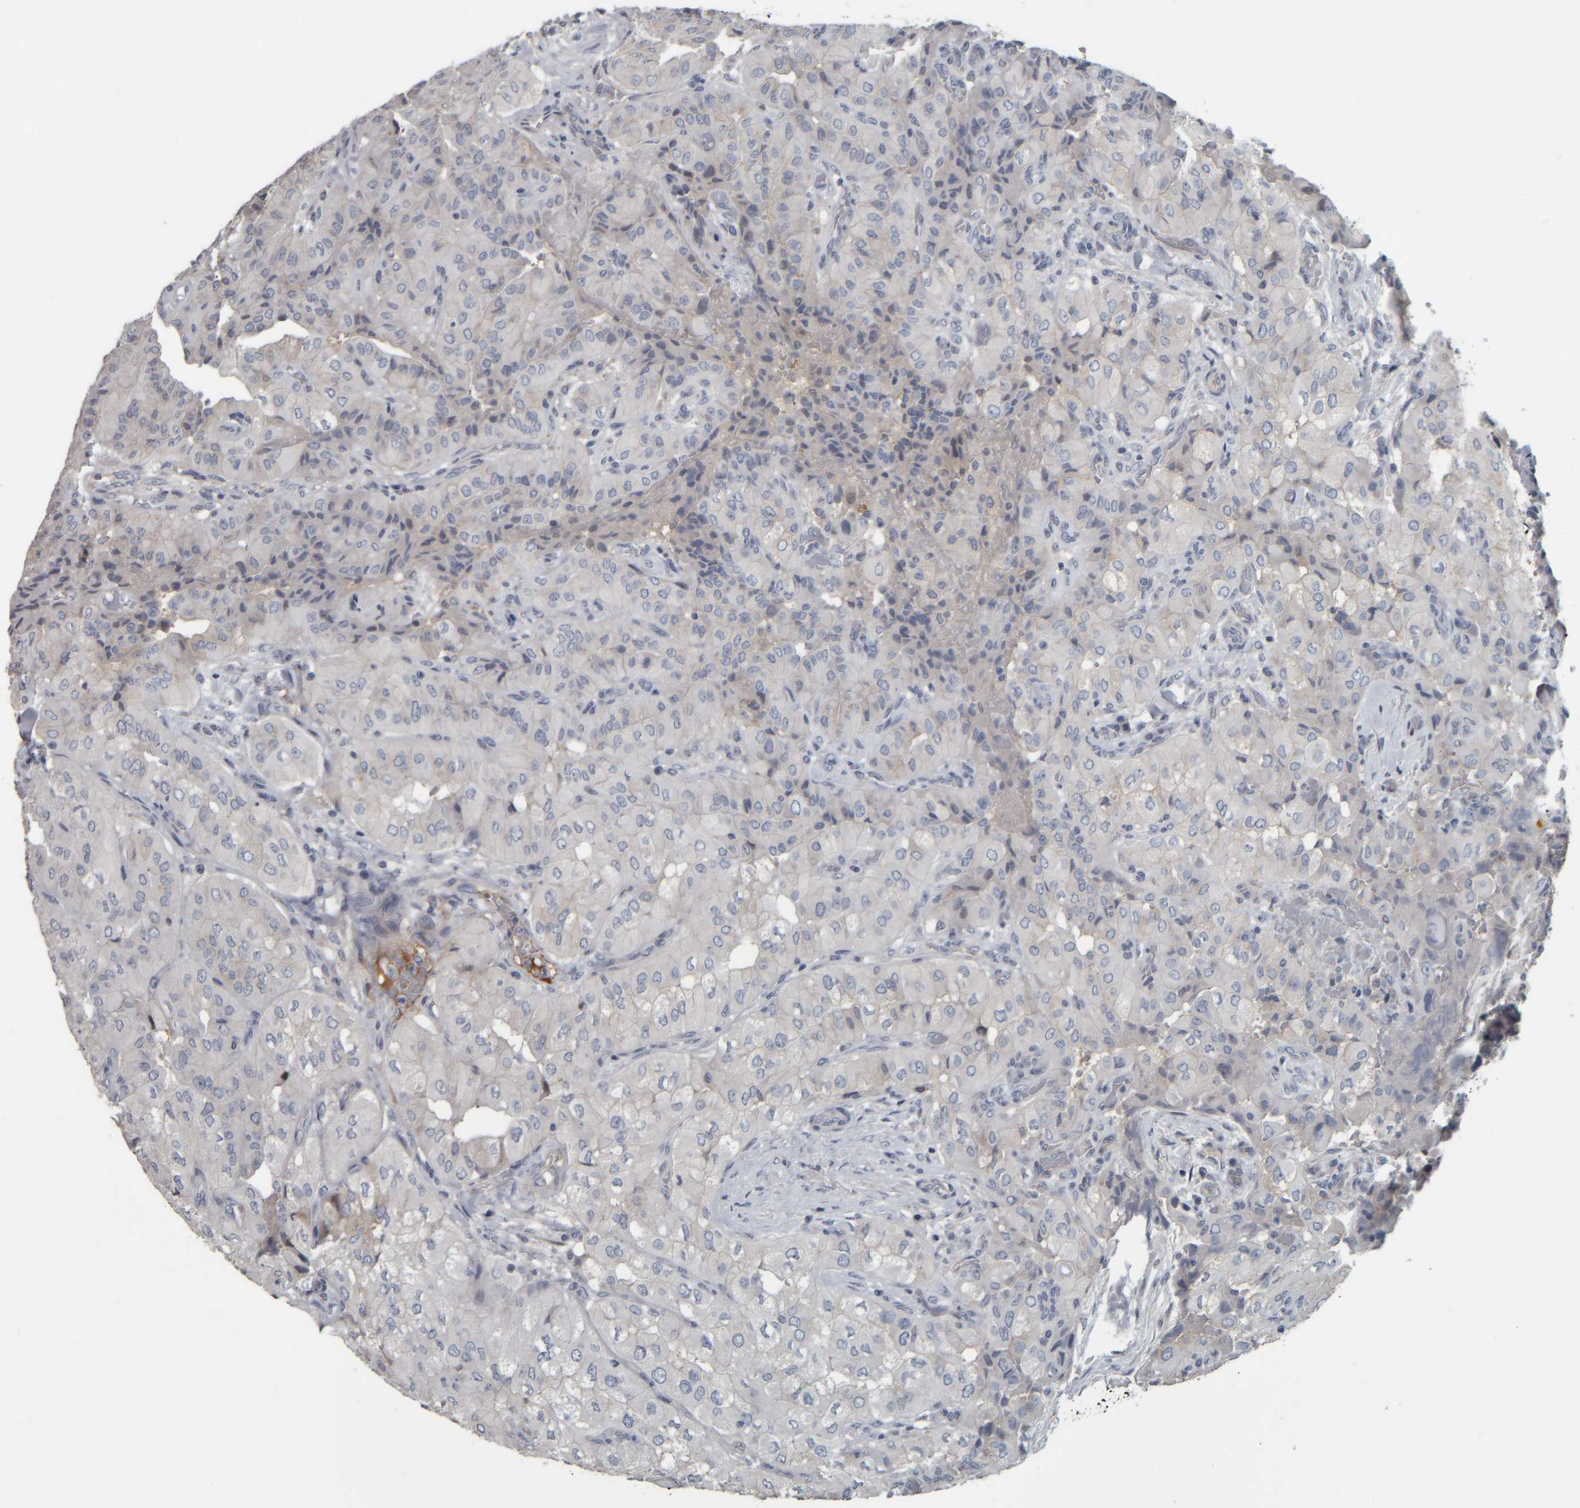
{"staining": {"intensity": "negative", "quantity": "none", "location": "none"}, "tissue": "thyroid cancer", "cell_type": "Tumor cells", "image_type": "cancer", "snomed": [{"axis": "morphology", "description": "Papillary adenocarcinoma, NOS"}, {"axis": "topography", "description": "Thyroid gland"}], "caption": "This is an immunohistochemistry photomicrograph of human papillary adenocarcinoma (thyroid). There is no expression in tumor cells.", "gene": "CAVIN4", "patient": {"sex": "female", "age": 59}}